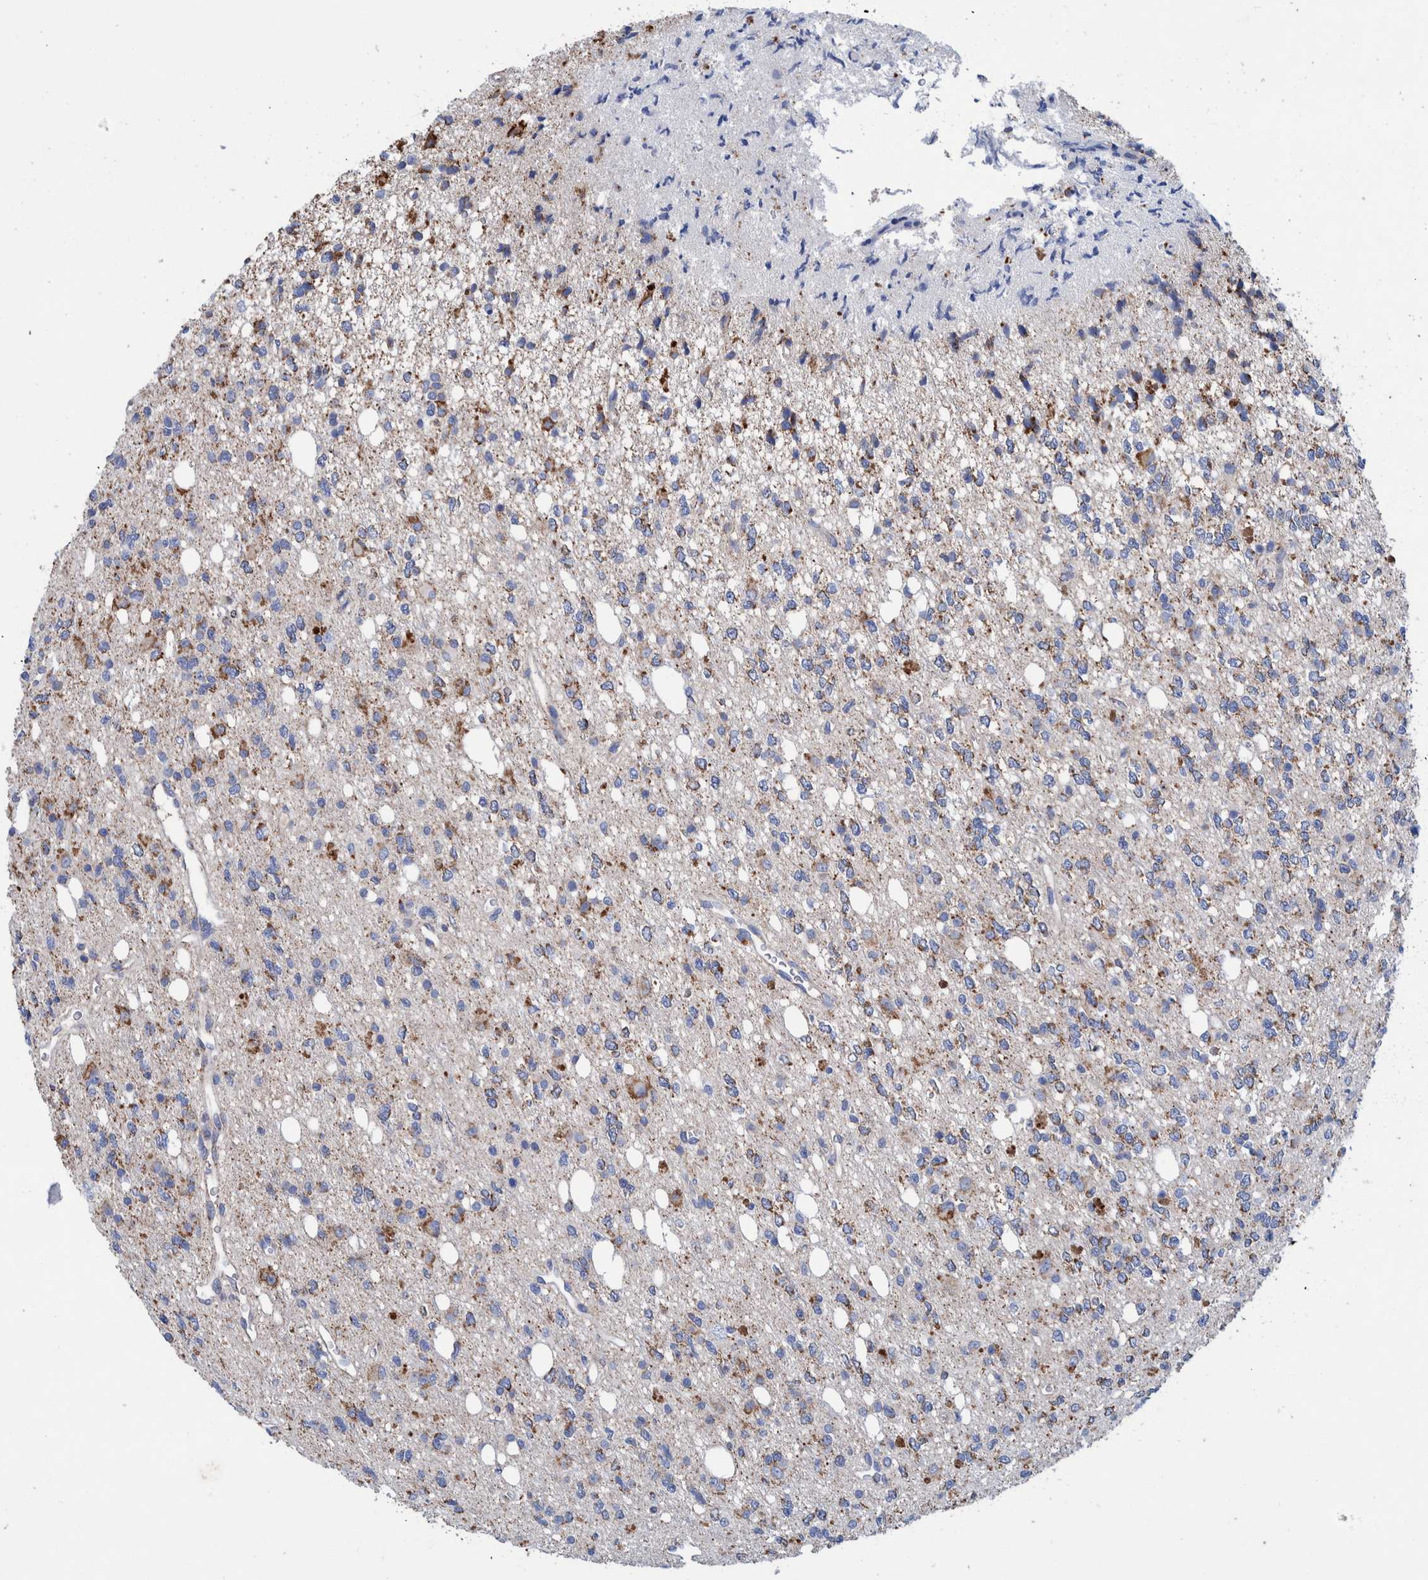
{"staining": {"intensity": "moderate", "quantity": "25%-75%", "location": "cytoplasmic/membranous"}, "tissue": "glioma", "cell_type": "Tumor cells", "image_type": "cancer", "snomed": [{"axis": "morphology", "description": "Glioma, malignant, High grade"}, {"axis": "topography", "description": "Brain"}], "caption": "This image displays immunohistochemistry (IHC) staining of malignant glioma (high-grade), with medium moderate cytoplasmic/membranous staining in about 25%-75% of tumor cells.", "gene": "DECR1", "patient": {"sex": "female", "age": 62}}